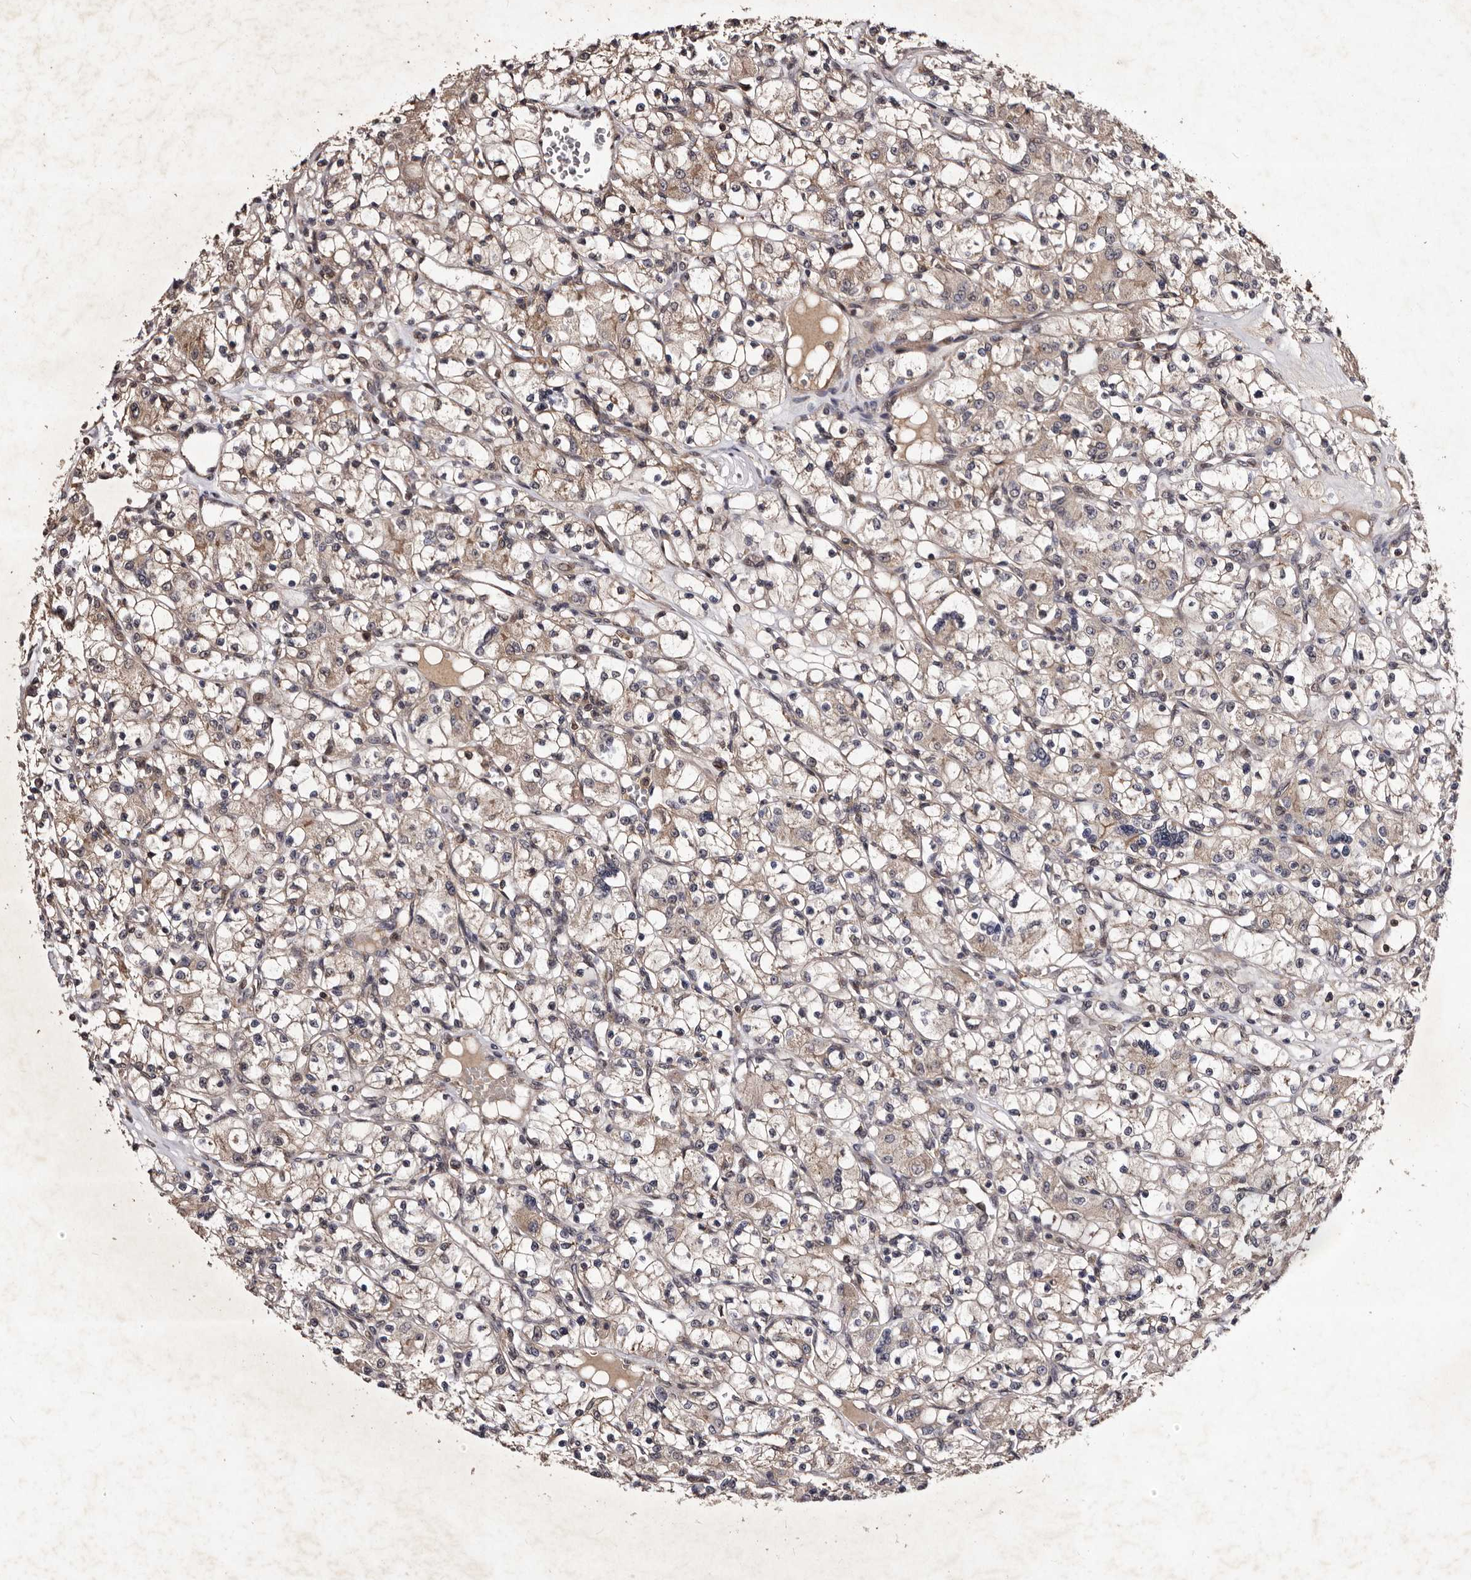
{"staining": {"intensity": "weak", "quantity": "25%-75%", "location": "cytoplasmic/membranous"}, "tissue": "renal cancer", "cell_type": "Tumor cells", "image_type": "cancer", "snomed": [{"axis": "morphology", "description": "Adenocarcinoma, NOS"}, {"axis": "topography", "description": "Kidney"}], "caption": "Brown immunohistochemical staining in renal cancer (adenocarcinoma) exhibits weak cytoplasmic/membranous staining in approximately 25%-75% of tumor cells.", "gene": "MKRN3", "patient": {"sex": "female", "age": 59}}